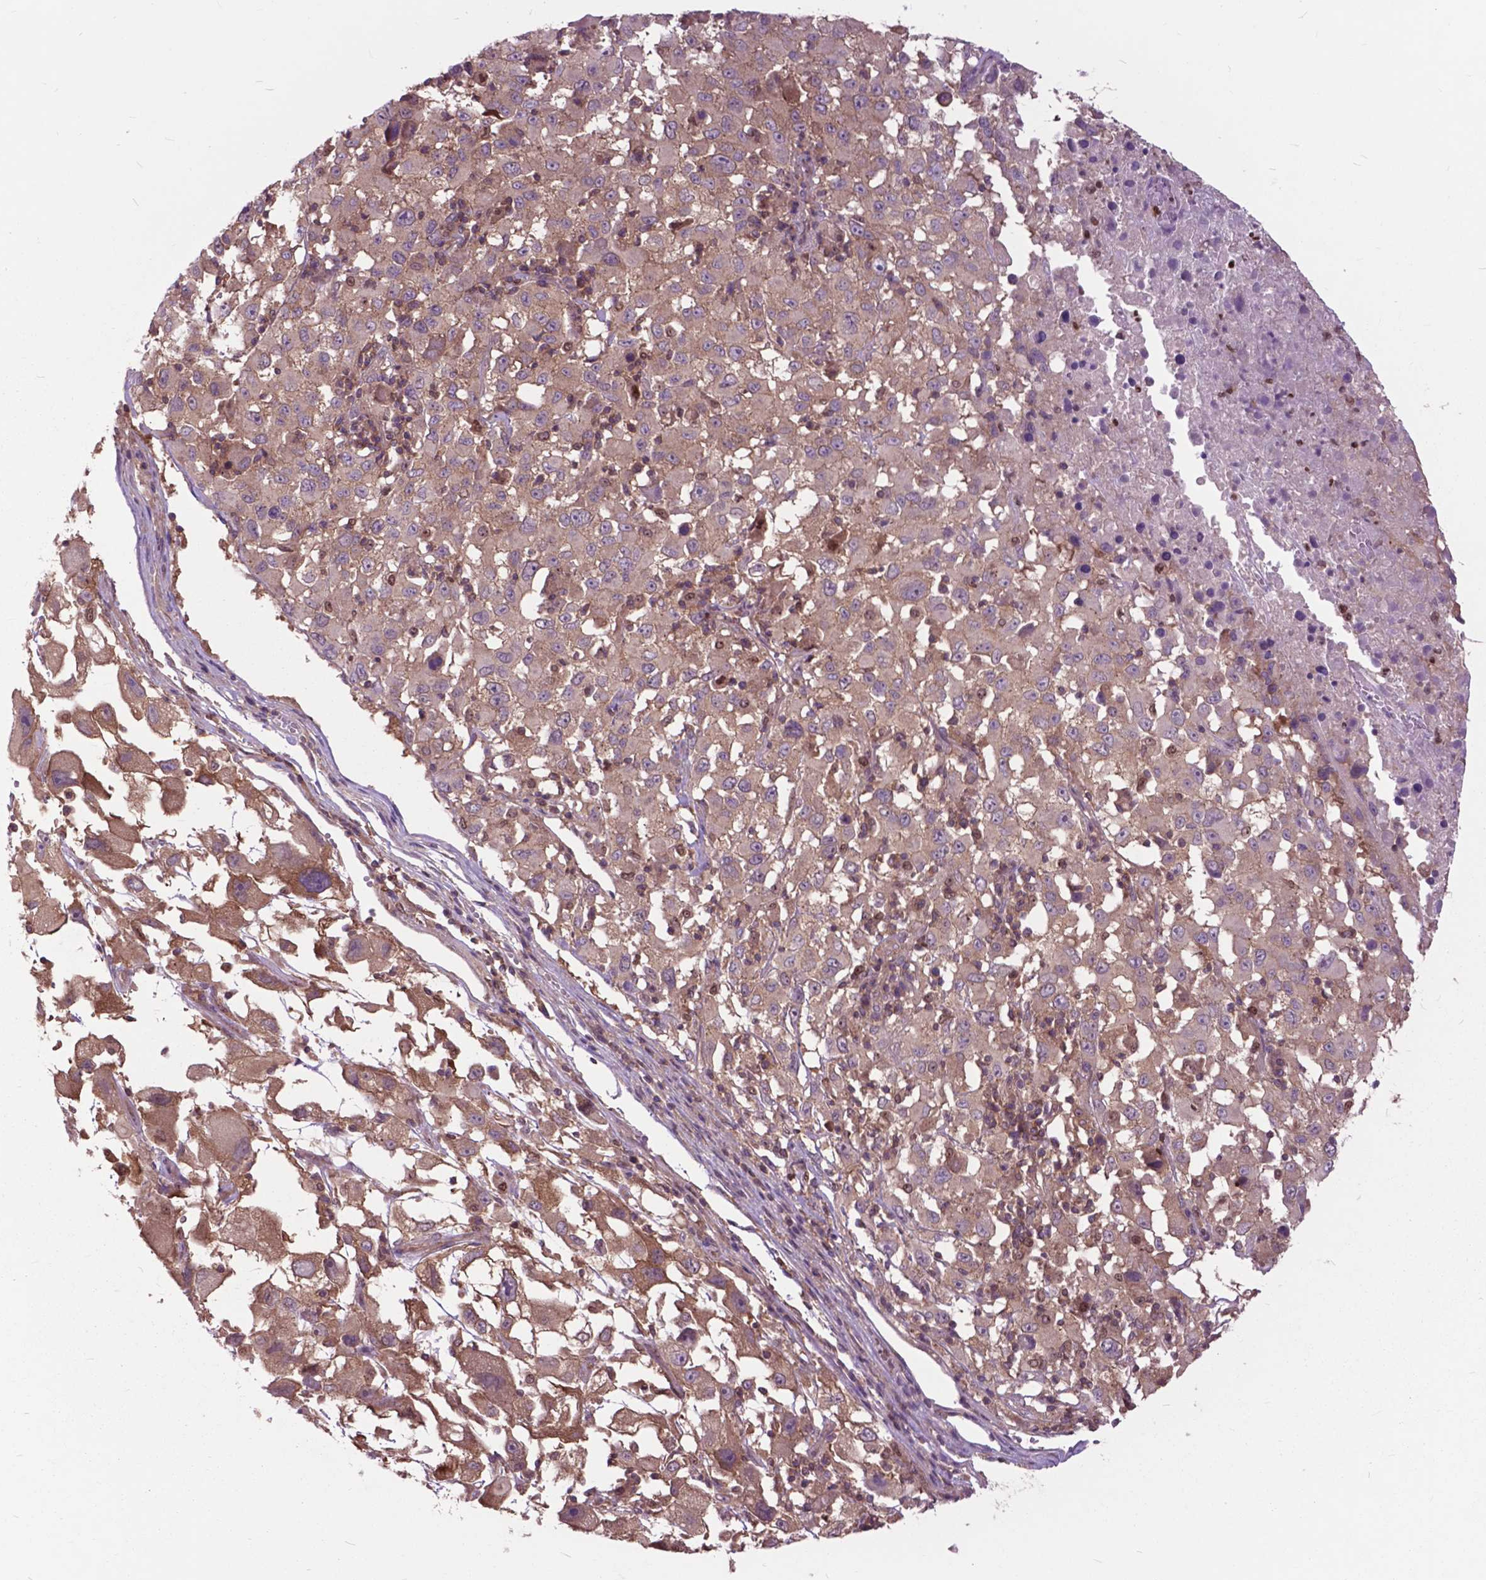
{"staining": {"intensity": "weak", "quantity": "25%-75%", "location": "cytoplasmic/membranous"}, "tissue": "melanoma", "cell_type": "Tumor cells", "image_type": "cancer", "snomed": [{"axis": "morphology", "description": "Malignant melanoma, Metastatic site"}, {"axis": "topography", "description": "Soft tissue"}], "caption": "A brown stain labels weak cytoplasmic/membranous positivity of a protein in human melanoma tumor cells.", "gene": "ARAF", "patient": {"sex": "male", "age": 50}}